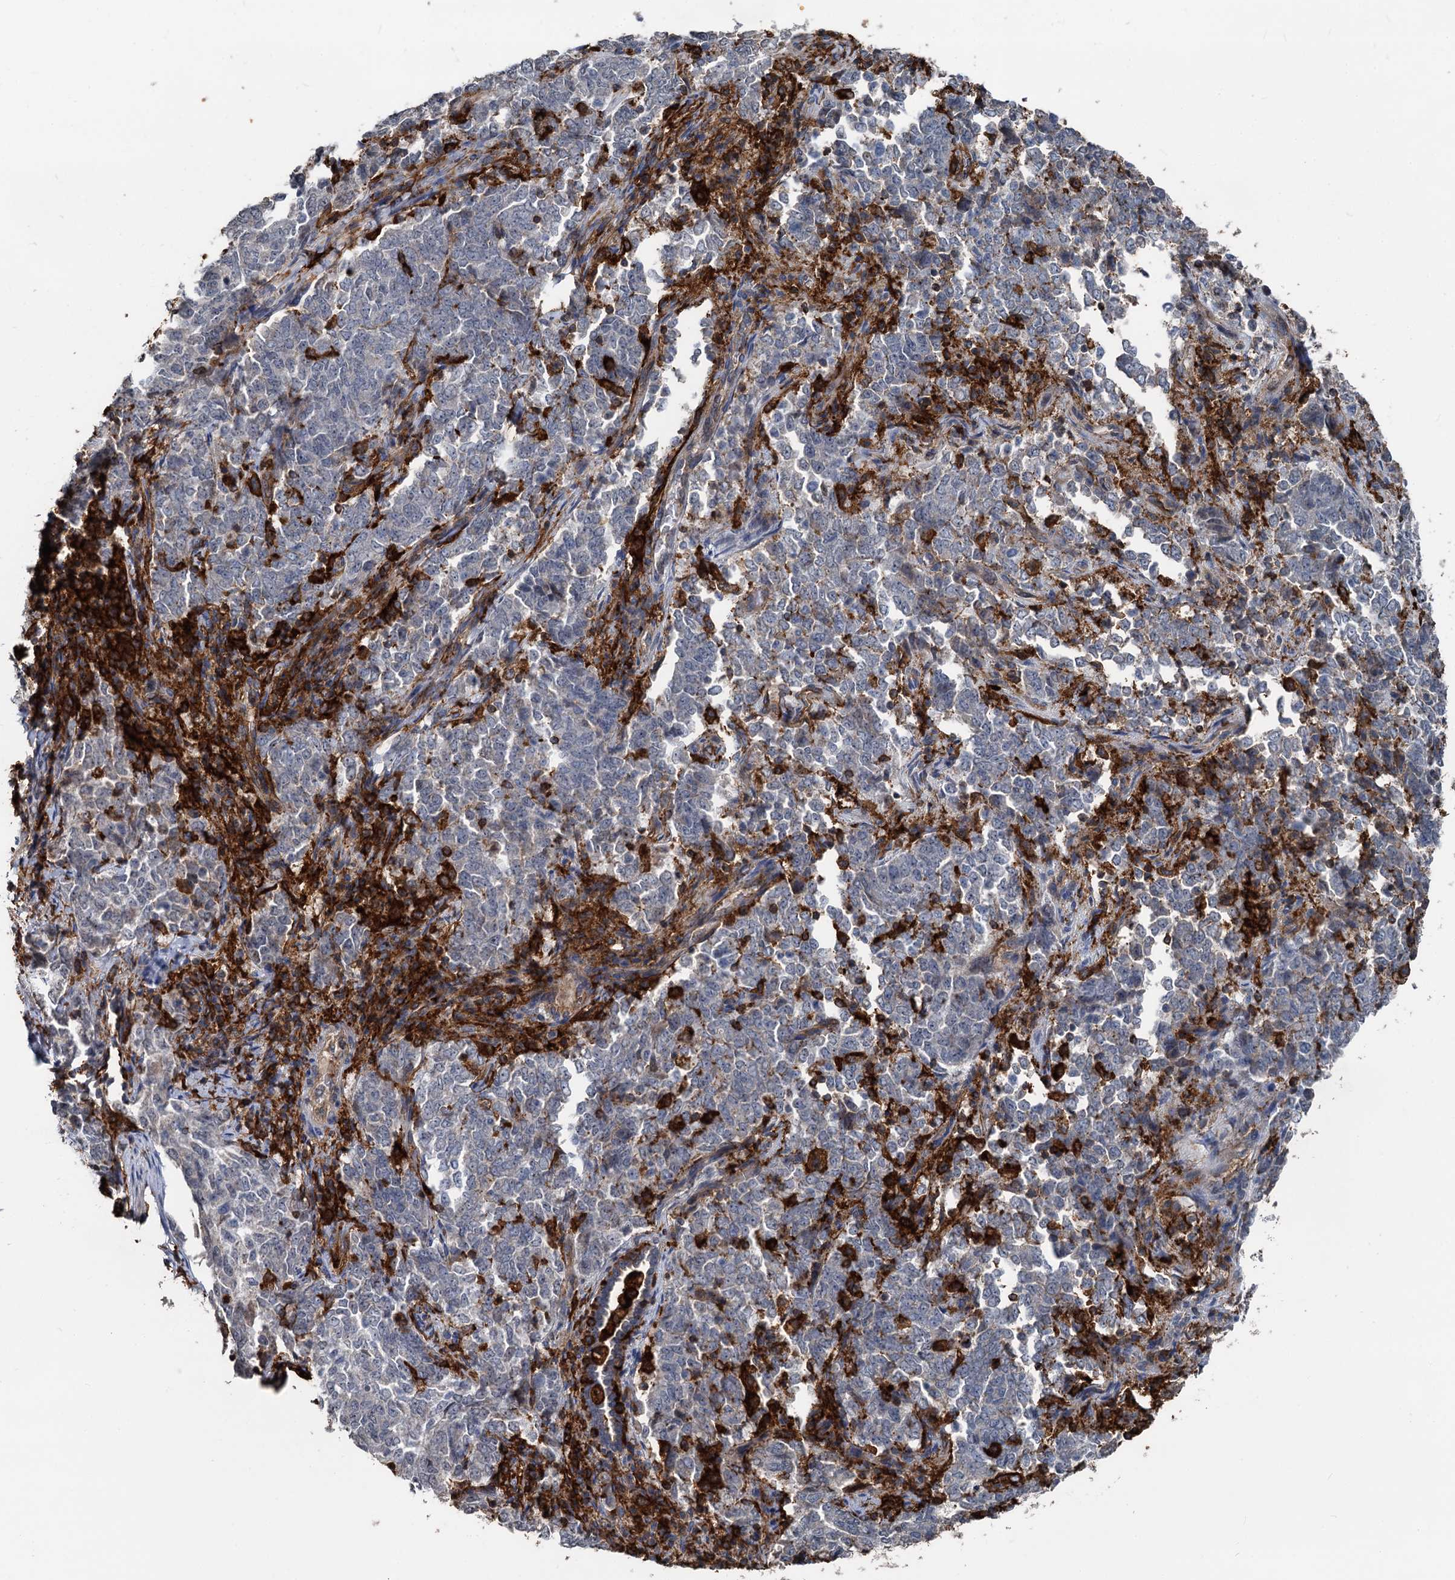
{"staining": {"intensity": "negative", "quantity": "none", "location": "none"}, "tissue": "endometrial cancer", "cell_type": "Tumor cells", "image_type": "cancer", "snomed": [{"axis": "morphology", "description": "Adenocarcinoma, NOS"}, {"axis": "topography", "description": "Endometrium"}], "caption": "Endometrial cancer (adenocarcinoma) was stained to show a protein in brown. There is no significant expression in tumor cells.", "gene": "PLEKHO2", "patient": {"sex": "female", "age": 80}}